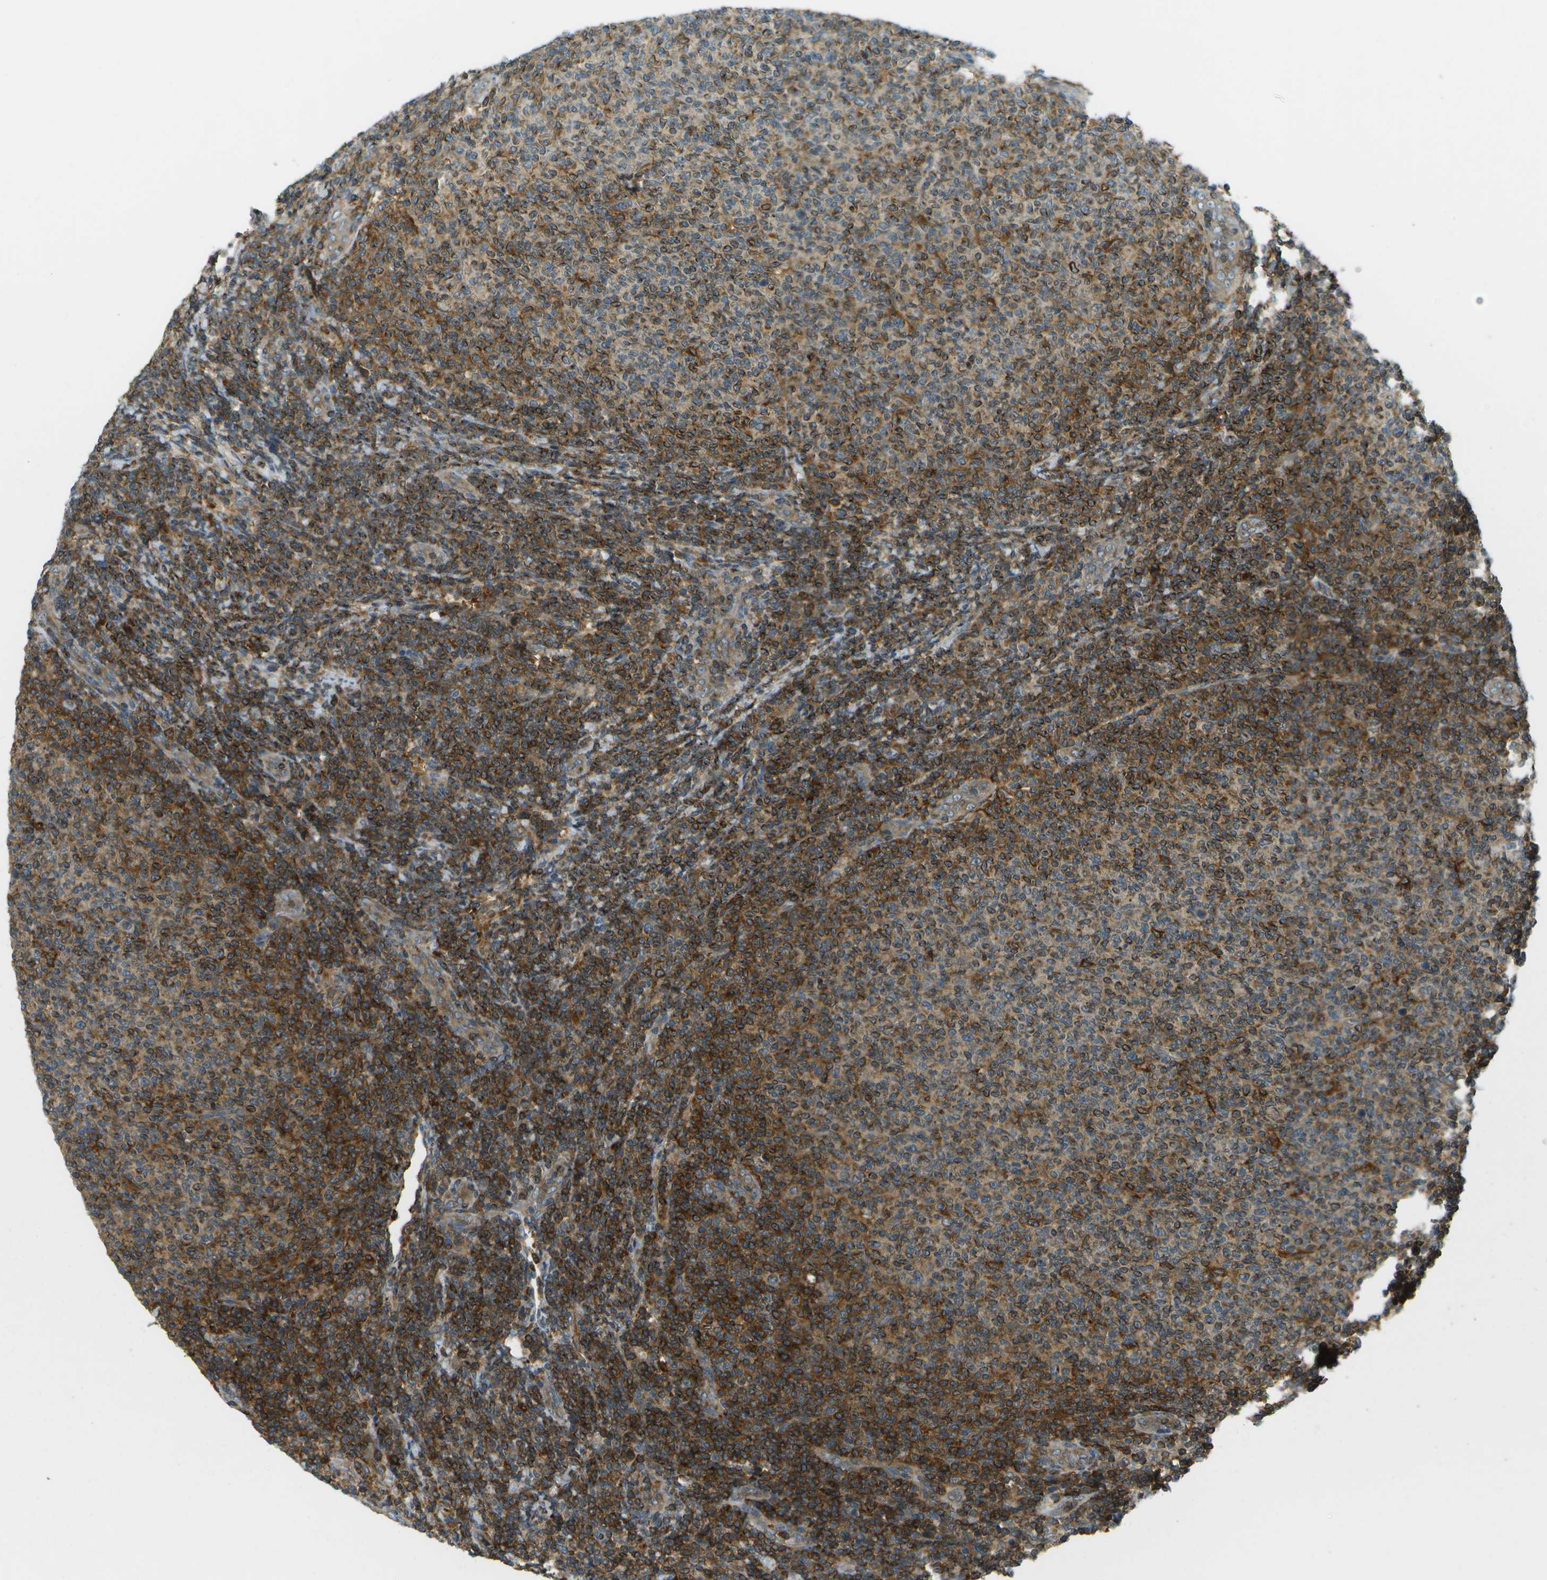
{"staining": {"intensity": "strong", "quantity": "25%-75%", "location": "cytoplasmic/membranous"}, "tissue": "lymphoma", "cell_type": "Tumor cells", "image_type": "cancer", "snomed": [{"axis": "morphology", "description": "Malignant lymphoma, non-Hodgkin's type, Low grade"}, {"axis": "topography", "description": "Lymph node"}], "caption": "A brown stain highlights strong cytoplasmic/membranous expression of a protein in human lymphoma tumor cells.", "gene": "TMTC1", "patient": {"sex": "male", "age": 66}}